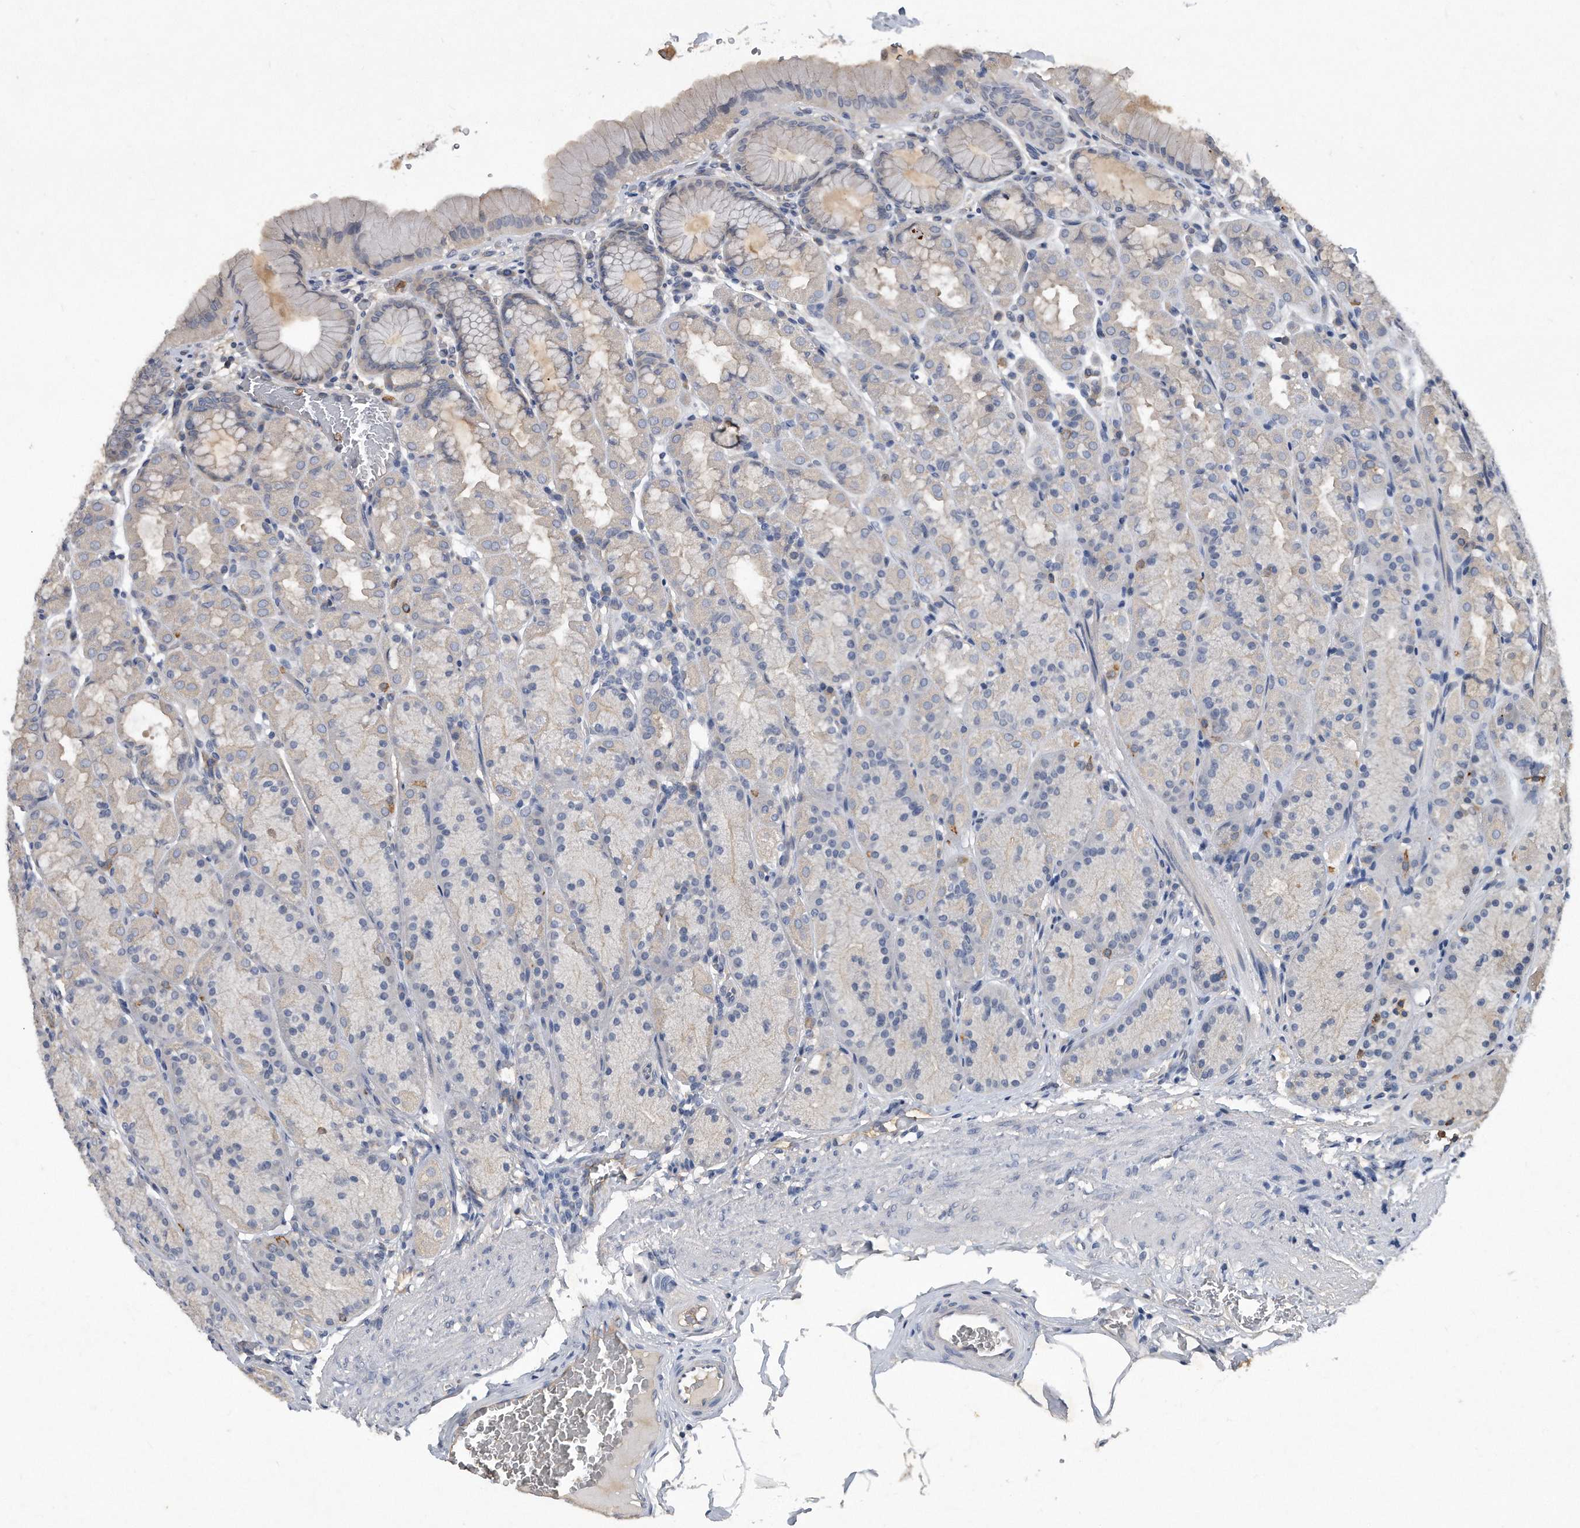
{"staining": {"intensity": "weak", "quantity": "<25%", "location": "cytoplasmic/membranous"}, "tissue": "stomach", "cell_type": "Glandular cells", "image_type": "normal", "snomed": [{"axis": "morphology", "description": "Normal tissue, NOS"}, {"axis": "topography", "description": "Stomach"}], "caption": "There is no significant expression in glandular cells of stomach. Brightfield microscopy of immunohistochemistry stained with DAB (3,3'-diaminobenzidine) (brown) and hematoxylin (blue), captured at high magnification.", "gene": "HOMER3", "patient": {"sex": "male", "age": 42}}